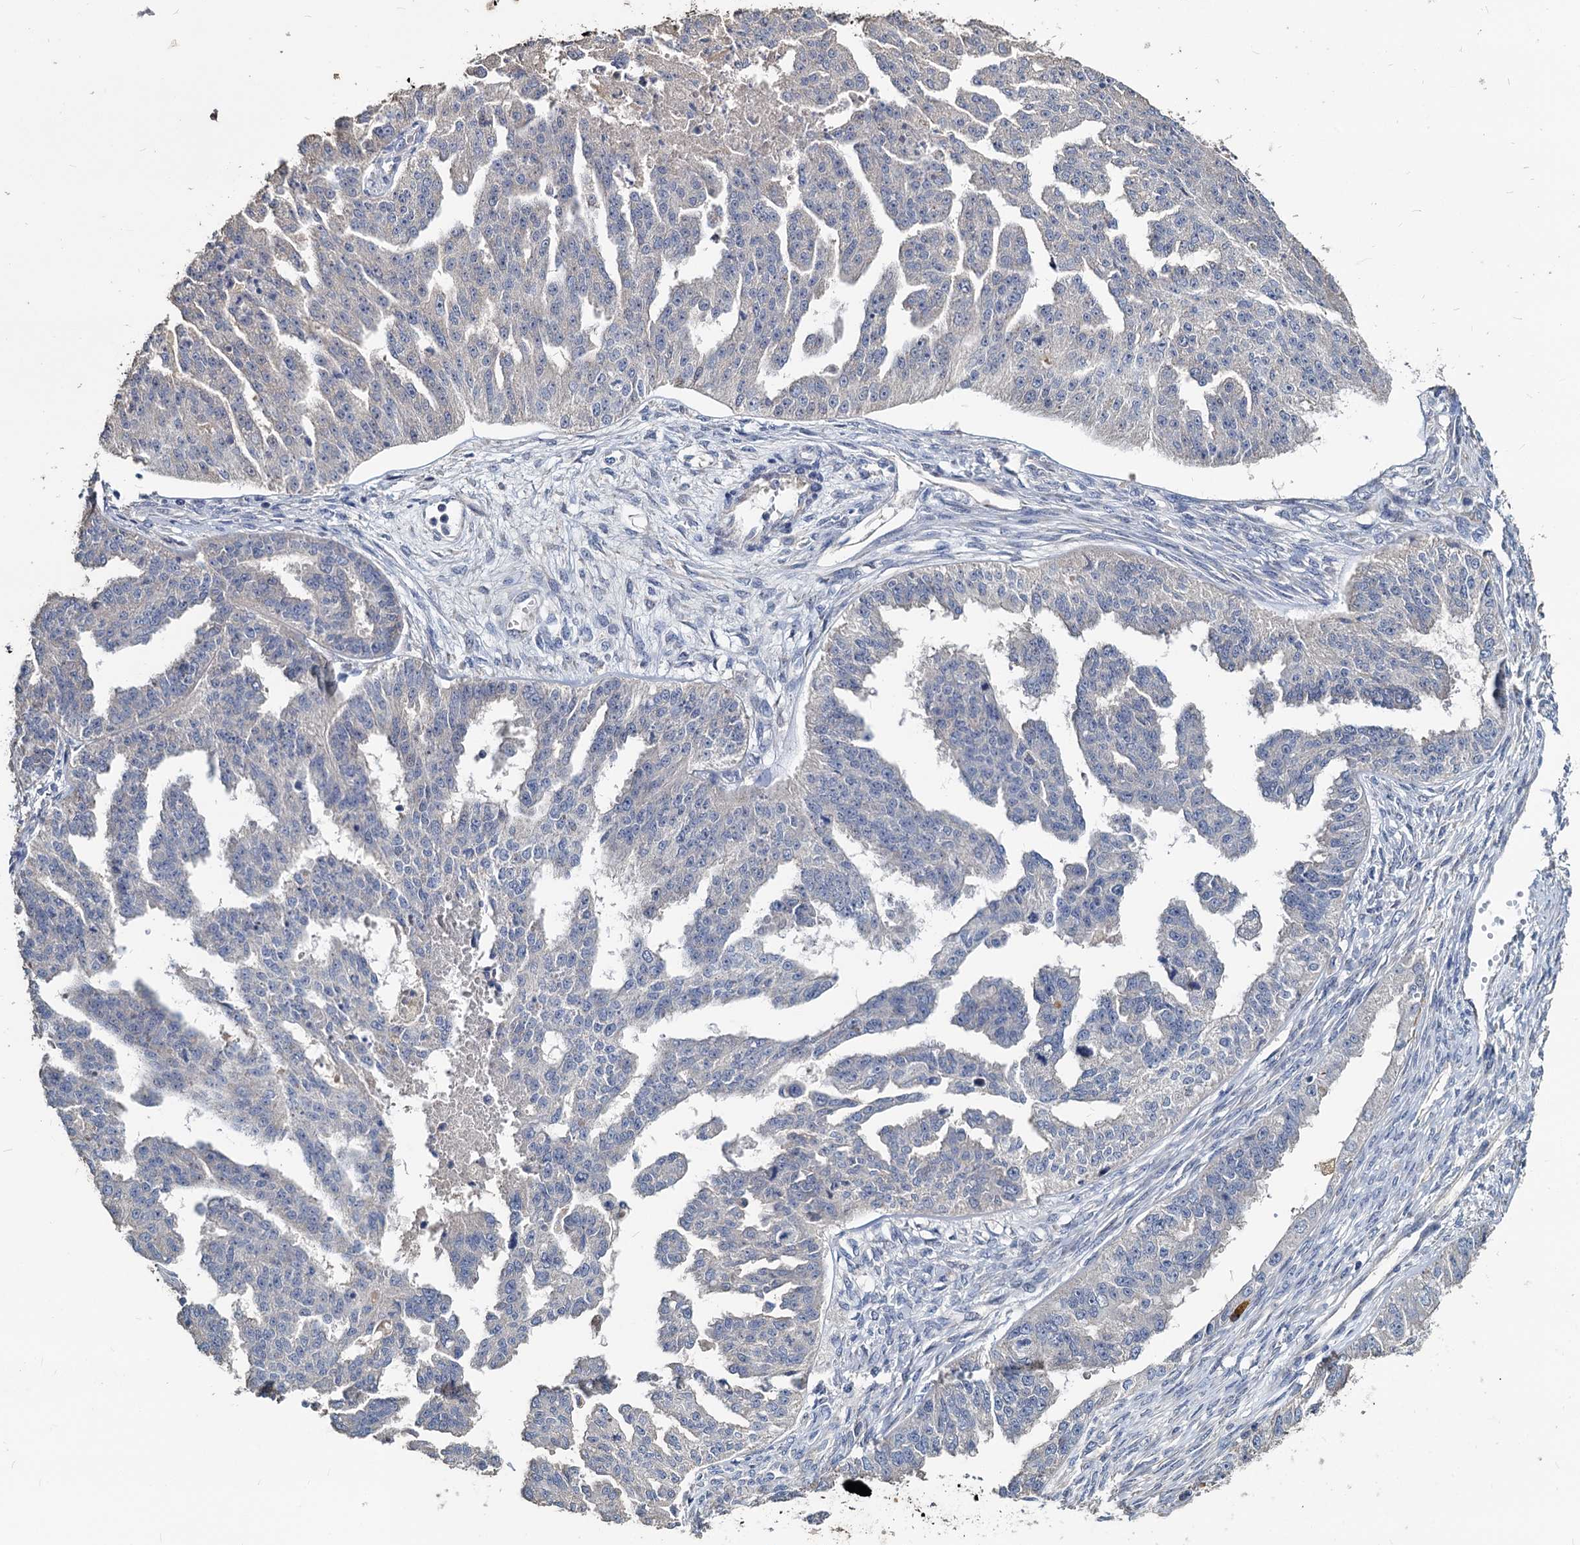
{"staining": {"intensity": "negative", "quantity": "none", "location": "none"}, "tissue": "ovarian cancer", "cell_type": "Tumor cells", "image_type": "cancer", "snomed": [{"axis": "morphology", "description": "Cystadenocarcinoma, serous, NOS"}, {"axis": "topography", "description": "Ovary"}], "caption": "Human ovarian cancer (serous cystadenocarcinoma) stained for a protein using immunohistochemistry shows no expression in tumor cells.", "gene": "DEPDC4", "patient": {"sex": "female", "age": 58}}